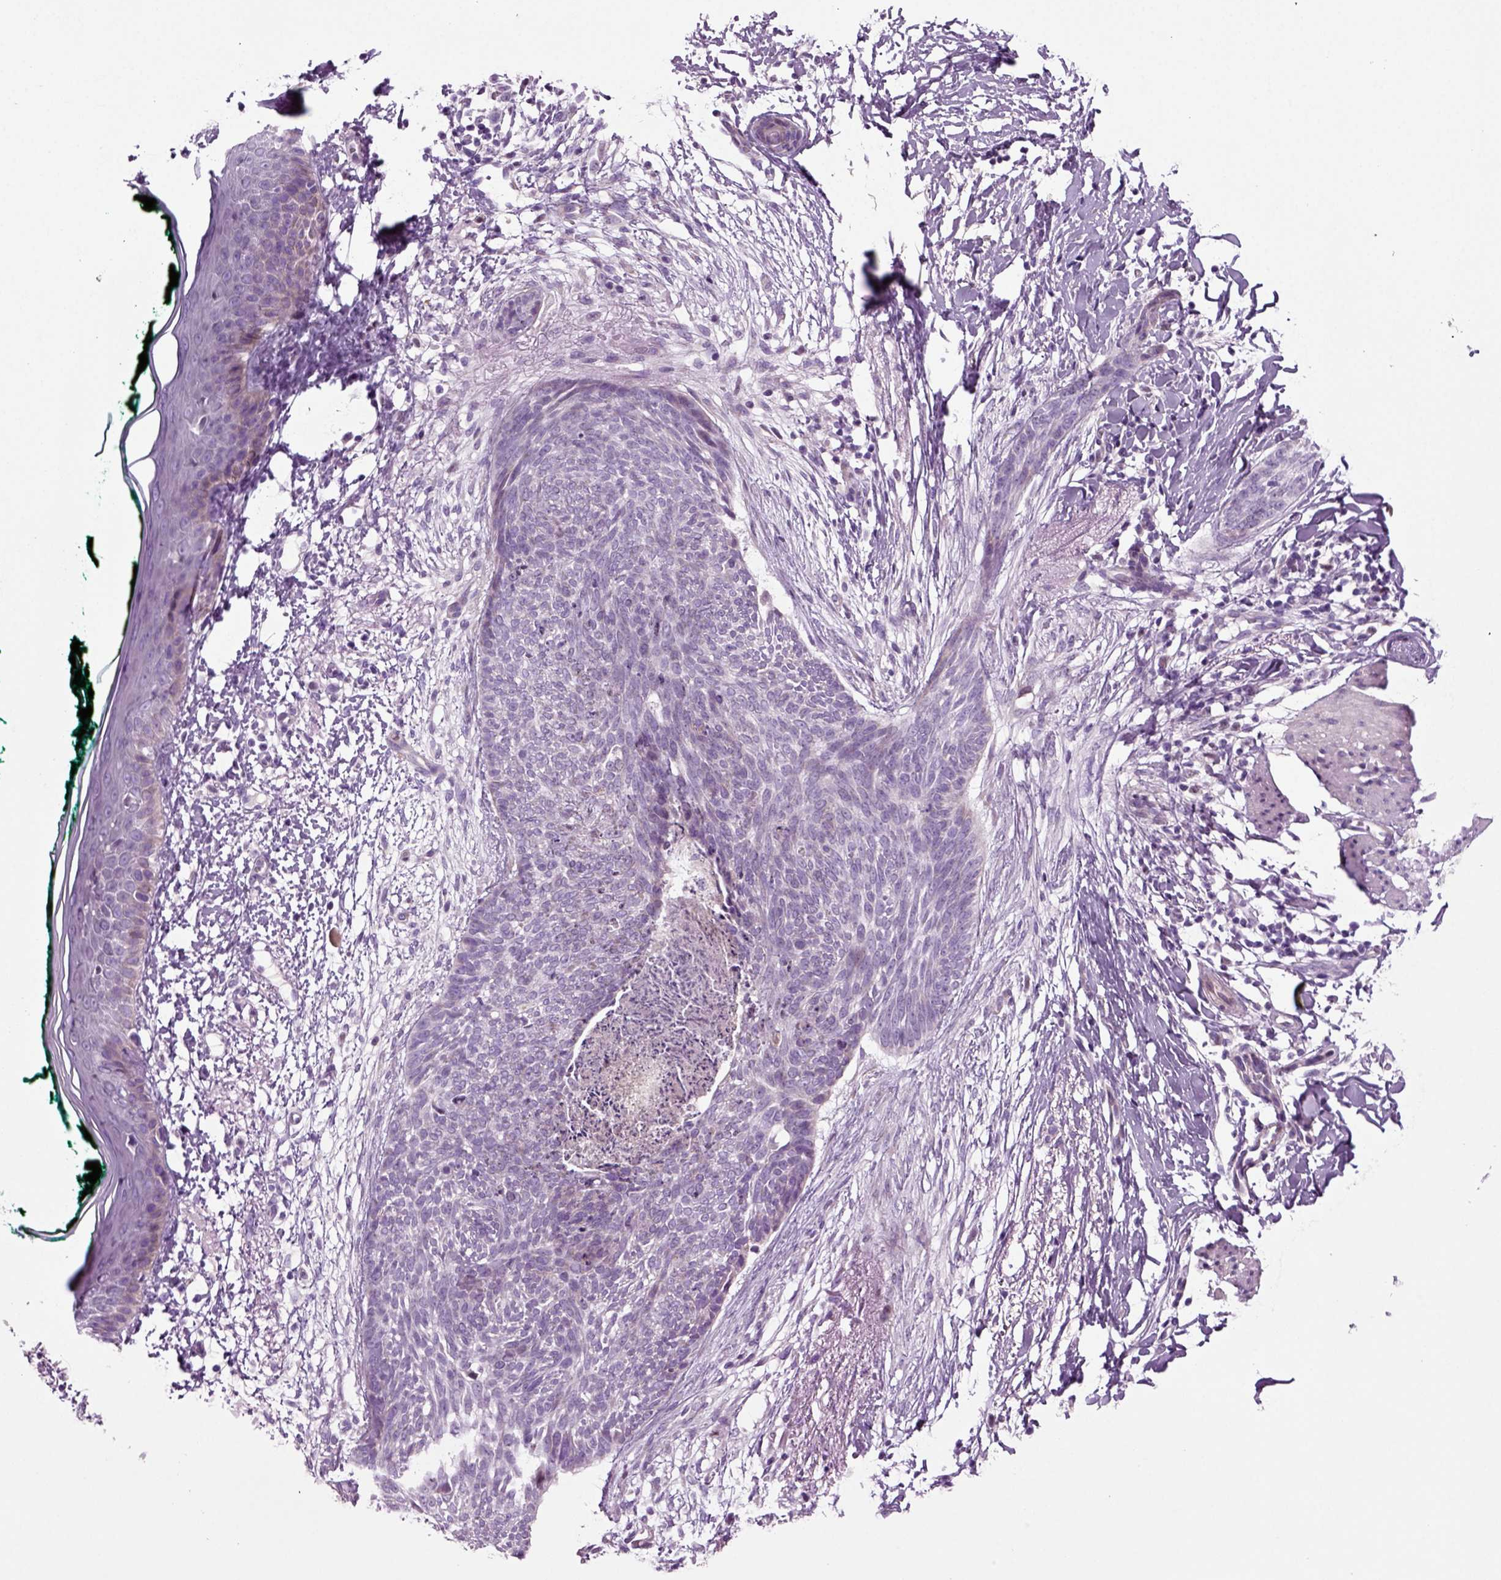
{"staining": {"intensity": "negative", "quantity": "none", "location": "none"}, "tissue": "skin cancer", "cell_type": "Tumor cells", "image_type": "cancer", "snomed": [{"axis": "morphology", "description": "Normal tissue, NOS"}, {"axis": "morphology", "description": "Basal cell carcinoma"}, {"axis": "topography", "description": "Skin"}], "caption": "Image shows no significant protein positivity in tumor cells of skin cancer (basal cell carcinoma). (DAB (3,3'-diaminobenzidine) immunohistochemistry (IHC) with hematoxylin counter stain).", "gene": "ARID3A", "patient": {"sex": "male", "age": 84}}